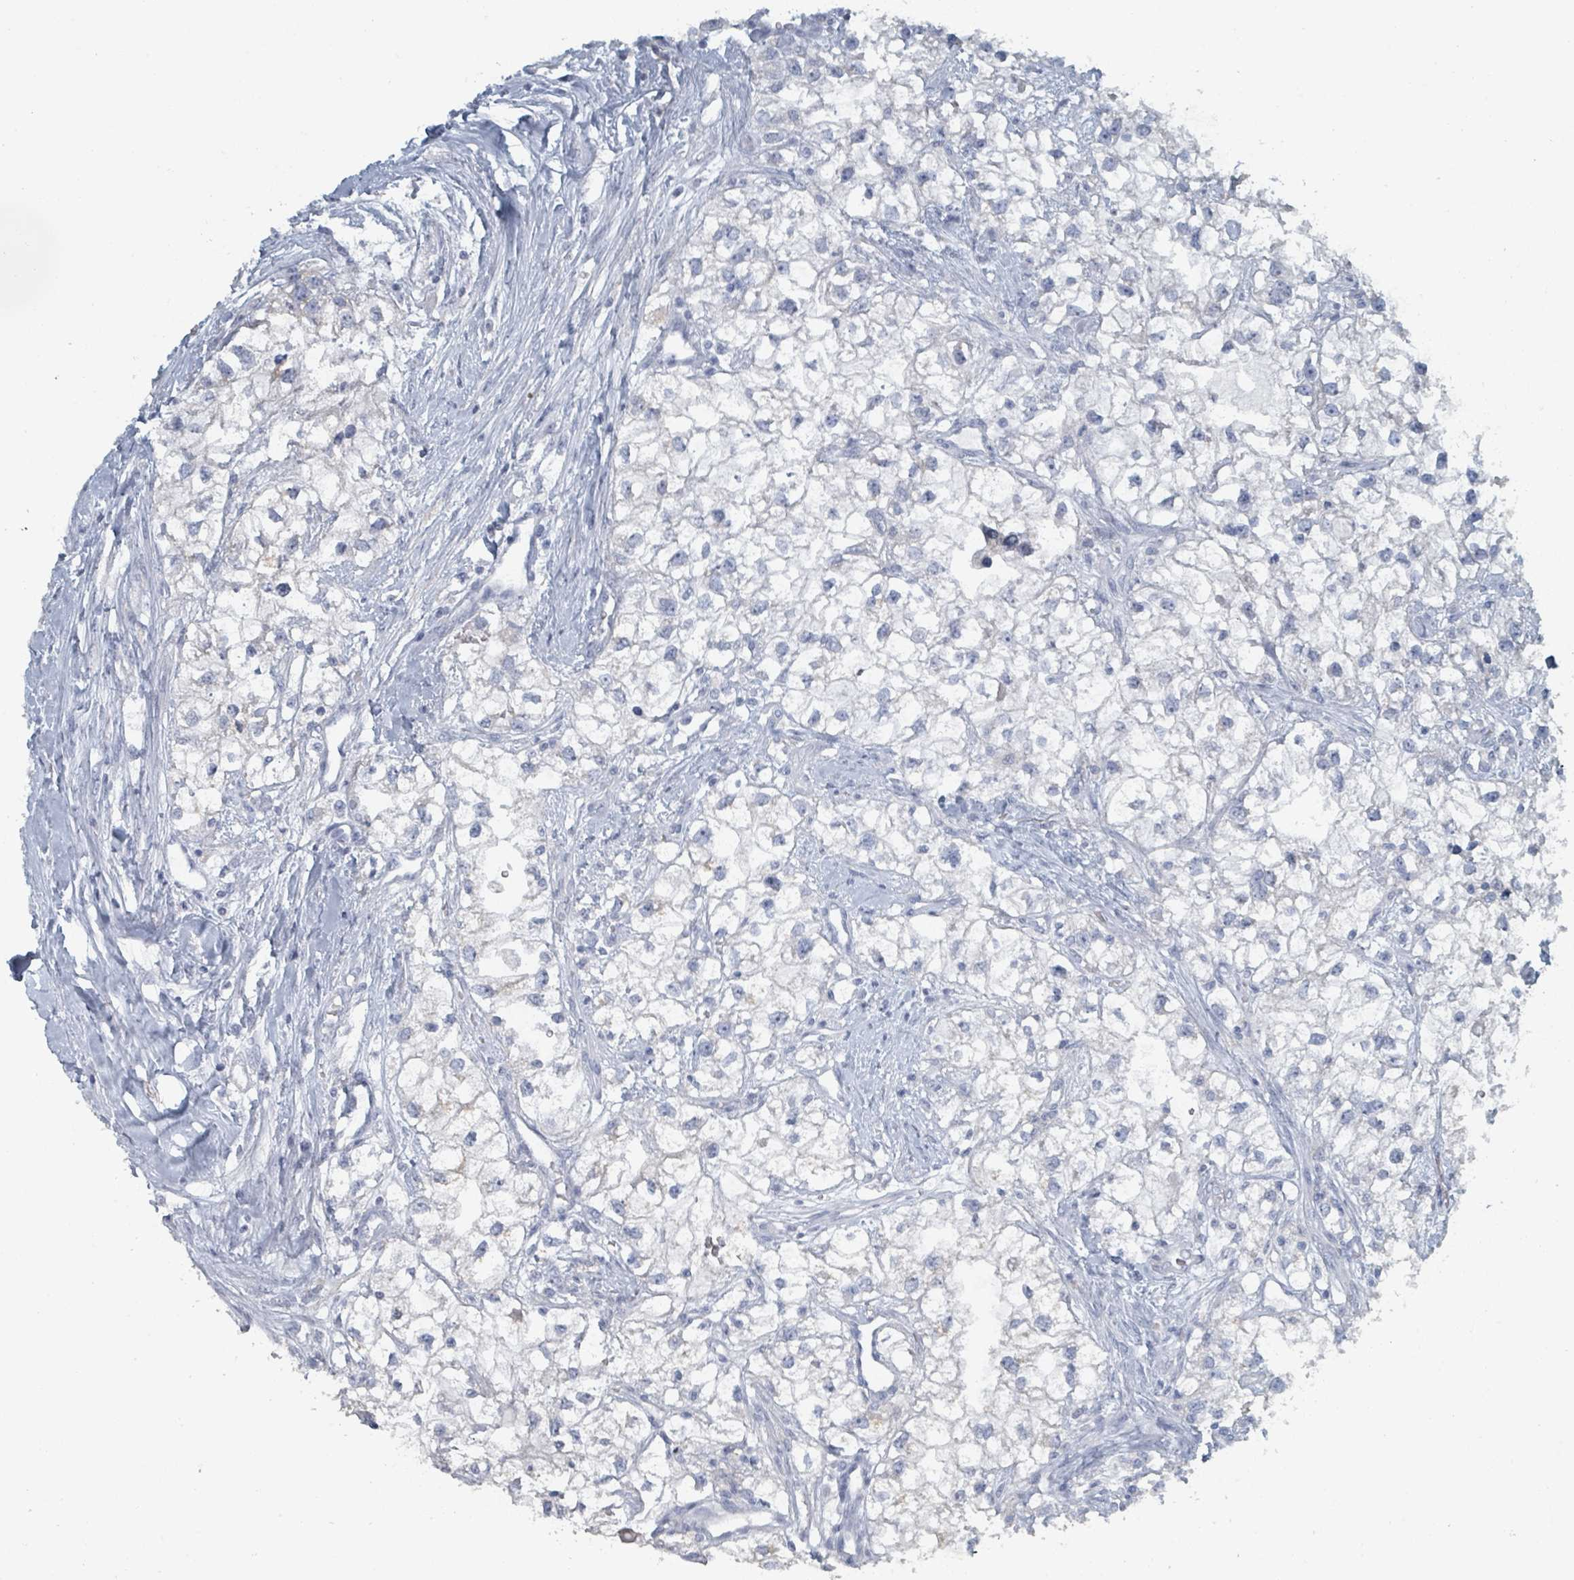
{"staining": {"intensity": "negative", "quantity": "none", "location": "none"}, "tissue": "renal cancer", "cell_type": "Tumor cells", "image_type": "cancer", "snomed": [{"axis": "morphology", "description": "Adenocarcinoma, NOS"}, {"axis": "topography", "description": "Kidney"}], "caption": "Immunohistochemical staining of renal cancer displays no significant positivity in tumor cells.", "gene": "HEATR5A", "patient": {"sex": "male", "age": 59}}